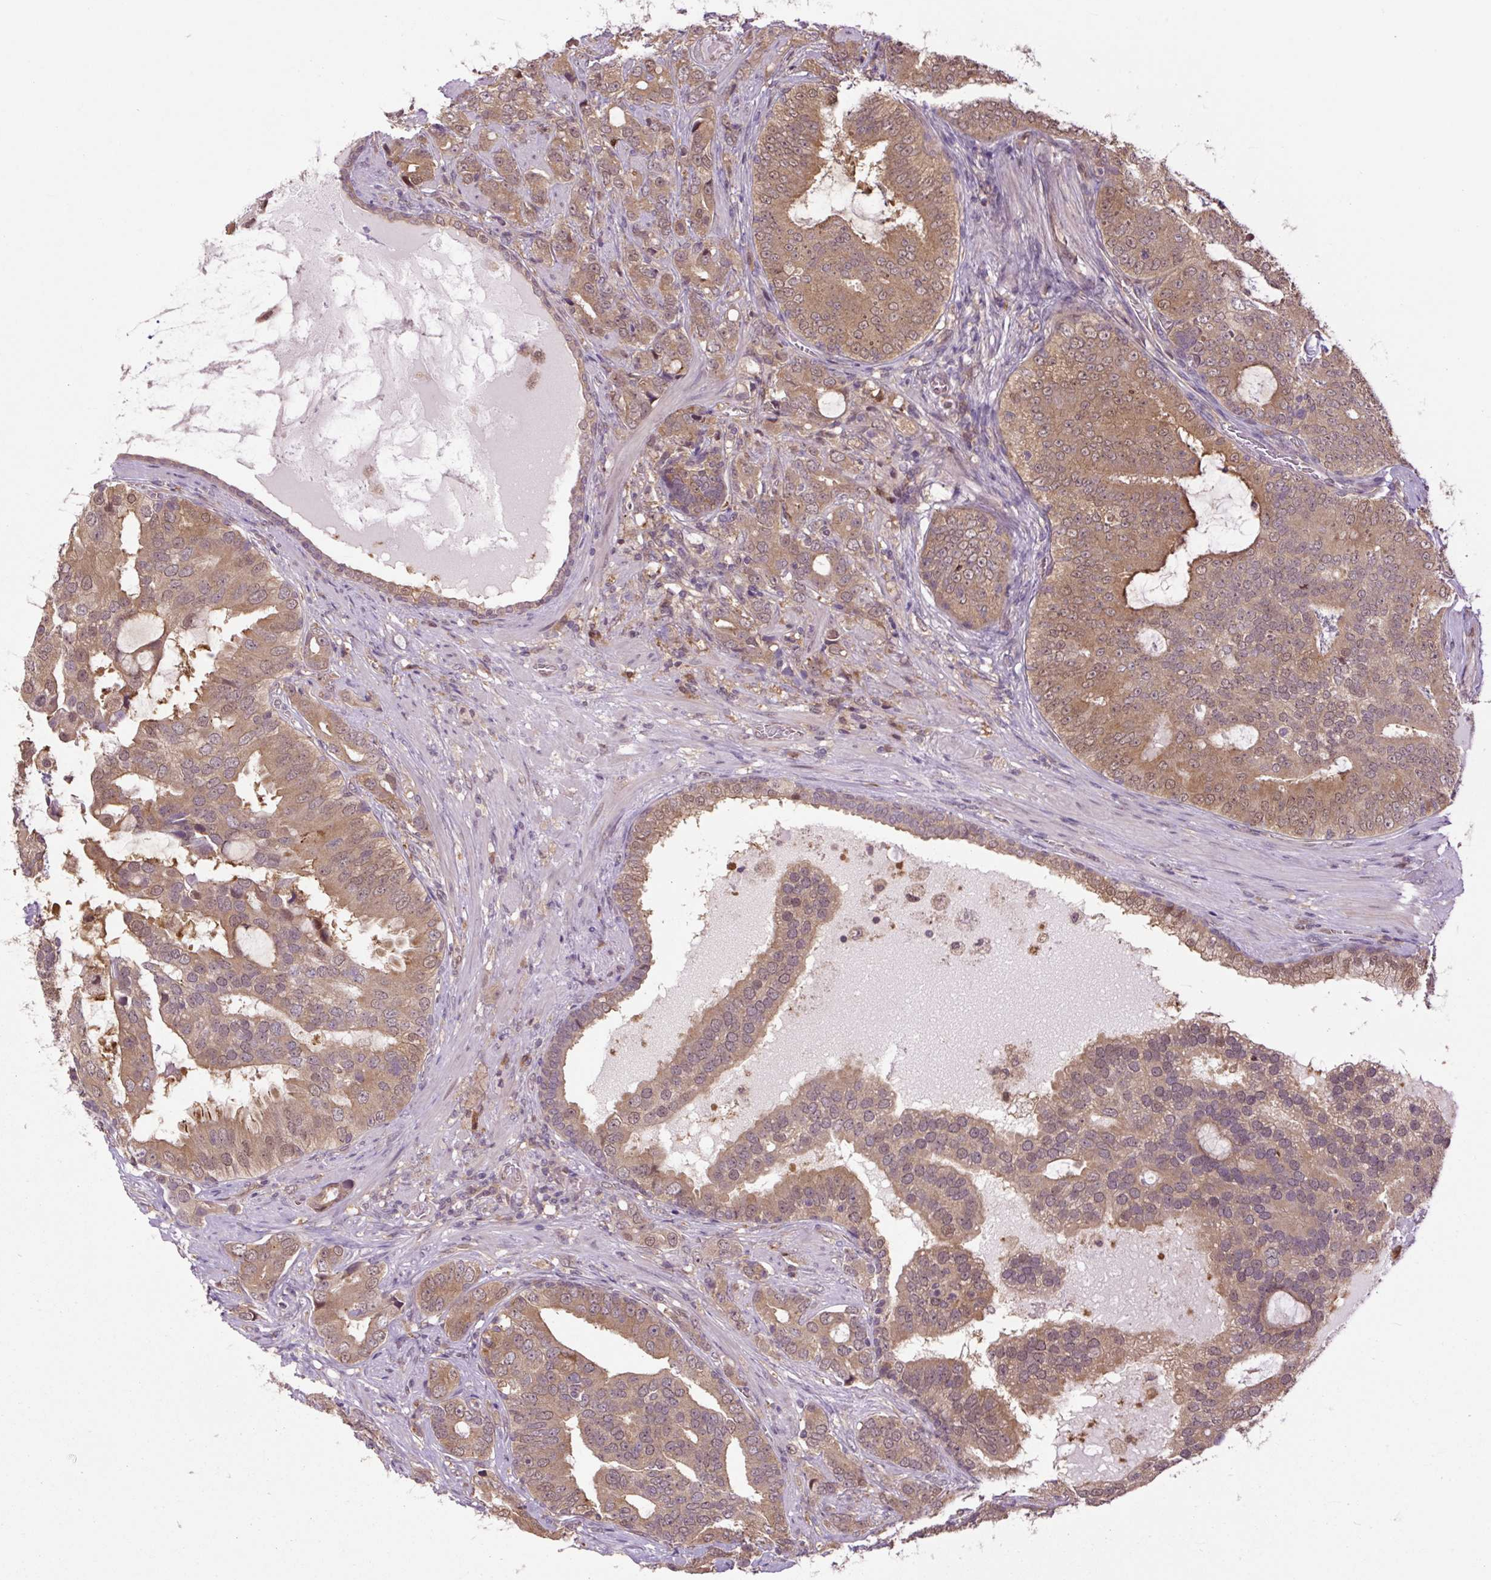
{"staining": {"intensity": "moderate", "quantity": ">75%", "location": "cytoplasmic/membranous"}, "tissue": "prostate cancer", "cell_type": "Tumor cells", "image_type": "cancer", "snomed": [{"axis": "morphology", "description": "Adenocarcinoma, High grade"}, {"axis": "topography", "description": "Prostate"}], "caption": "Immunohistochemical staining of prostate cancer exhibits medium levels of moderate cytoplasmic/membranous protein positivity in about >75% of tumor cells.", "gene": "TPT1", "patient": {"sex": "male", "age": 55}}